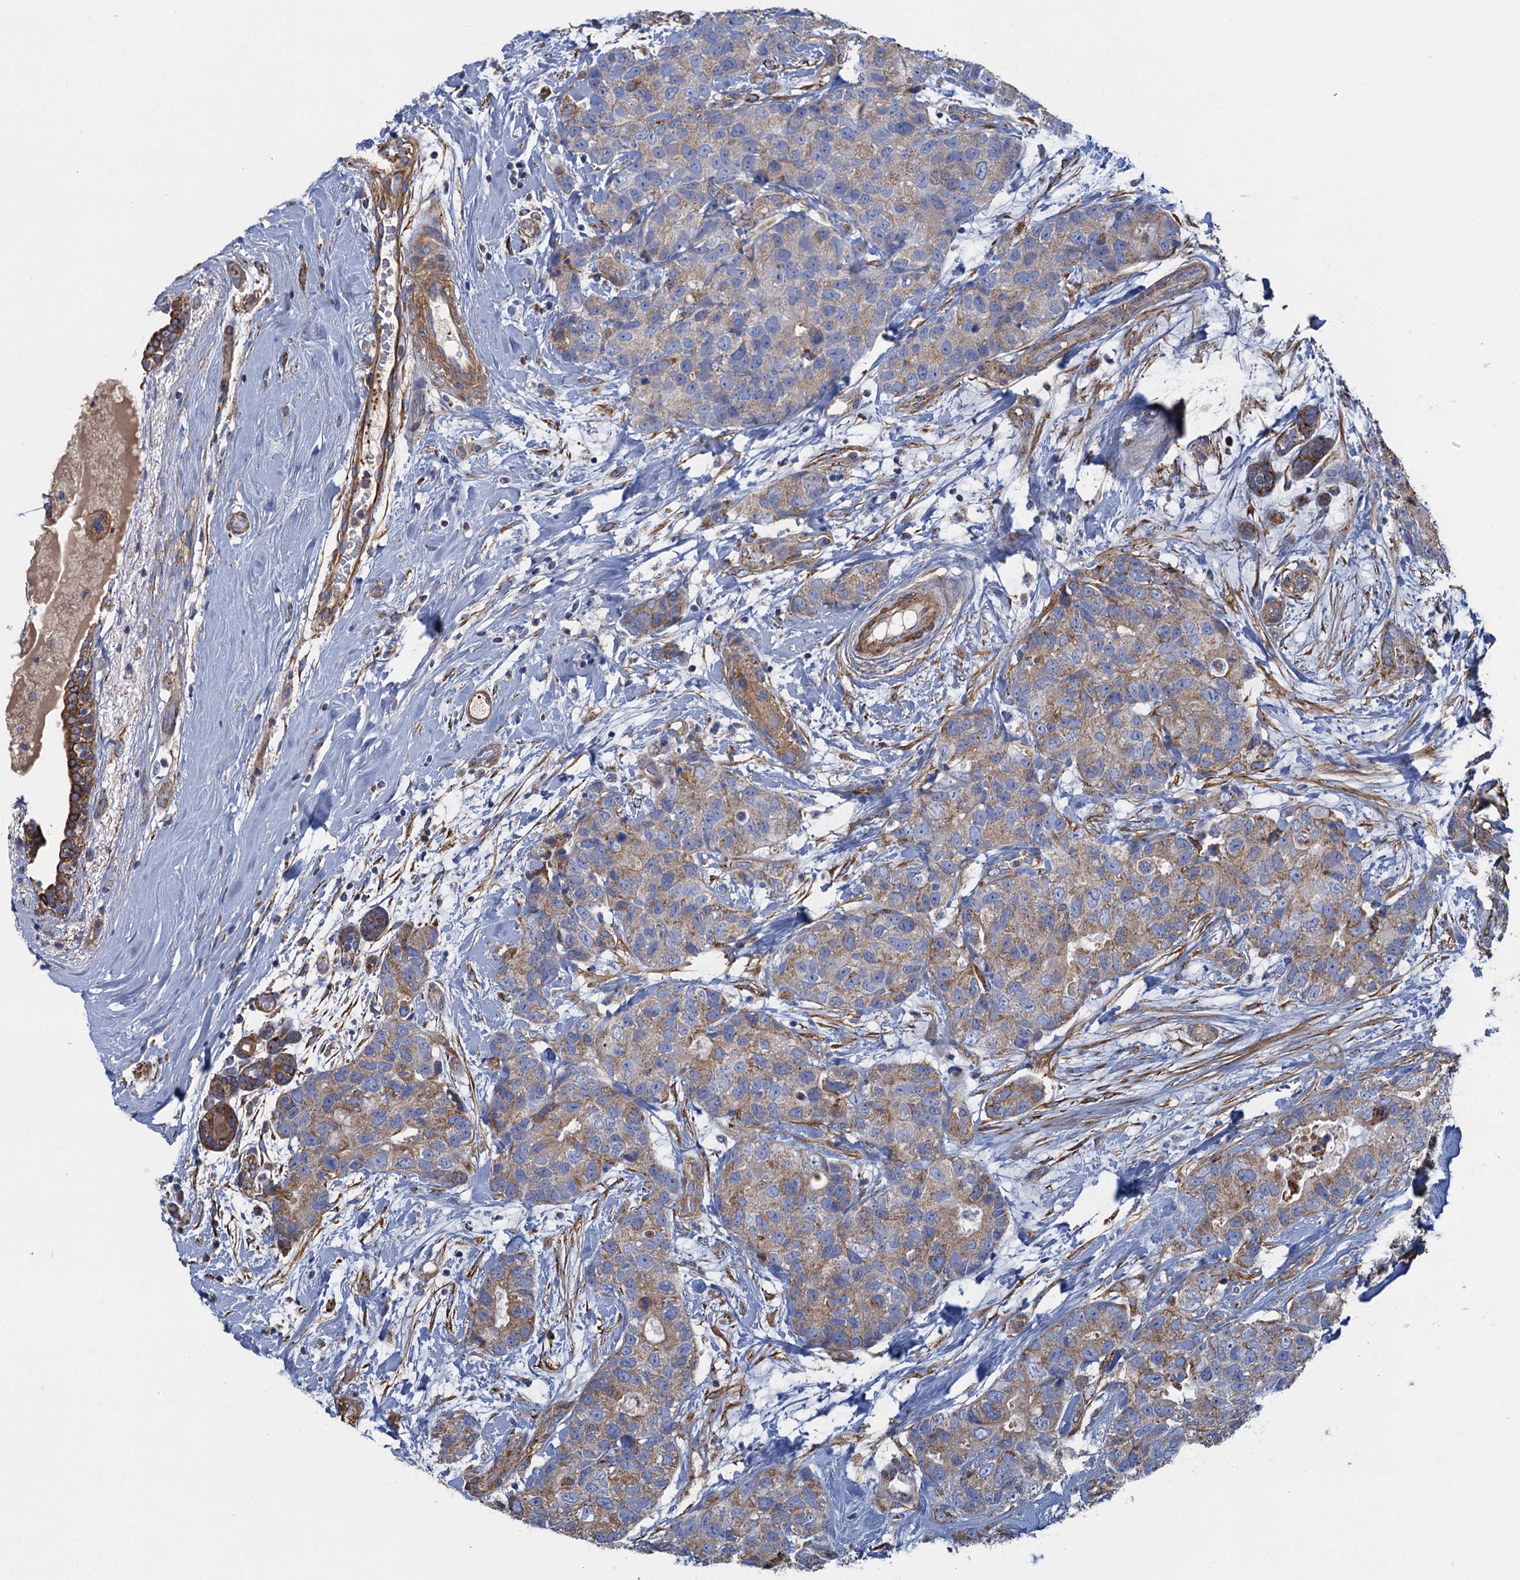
{"staining": {"intensity": "moderate", "quantity": "25%-75%", "location": "cytoplasmic/membranous"}, "tissue": "breast cancer", "cell_type": "Tumor cells", "image_type": "cancer", "snomed": [{"axis": "morphology", "description": "Duct carcinoma"}, {"axis": "topography", "description": "Breast"}], "caption": "Breast cancer (intraductal carcinoma) tissue reveals moderate cytoplasmic/membranous expression in about 25%-75% of tumor cells", "gene": "GCSH", "patient": {"sex": "female", "age": 62}}